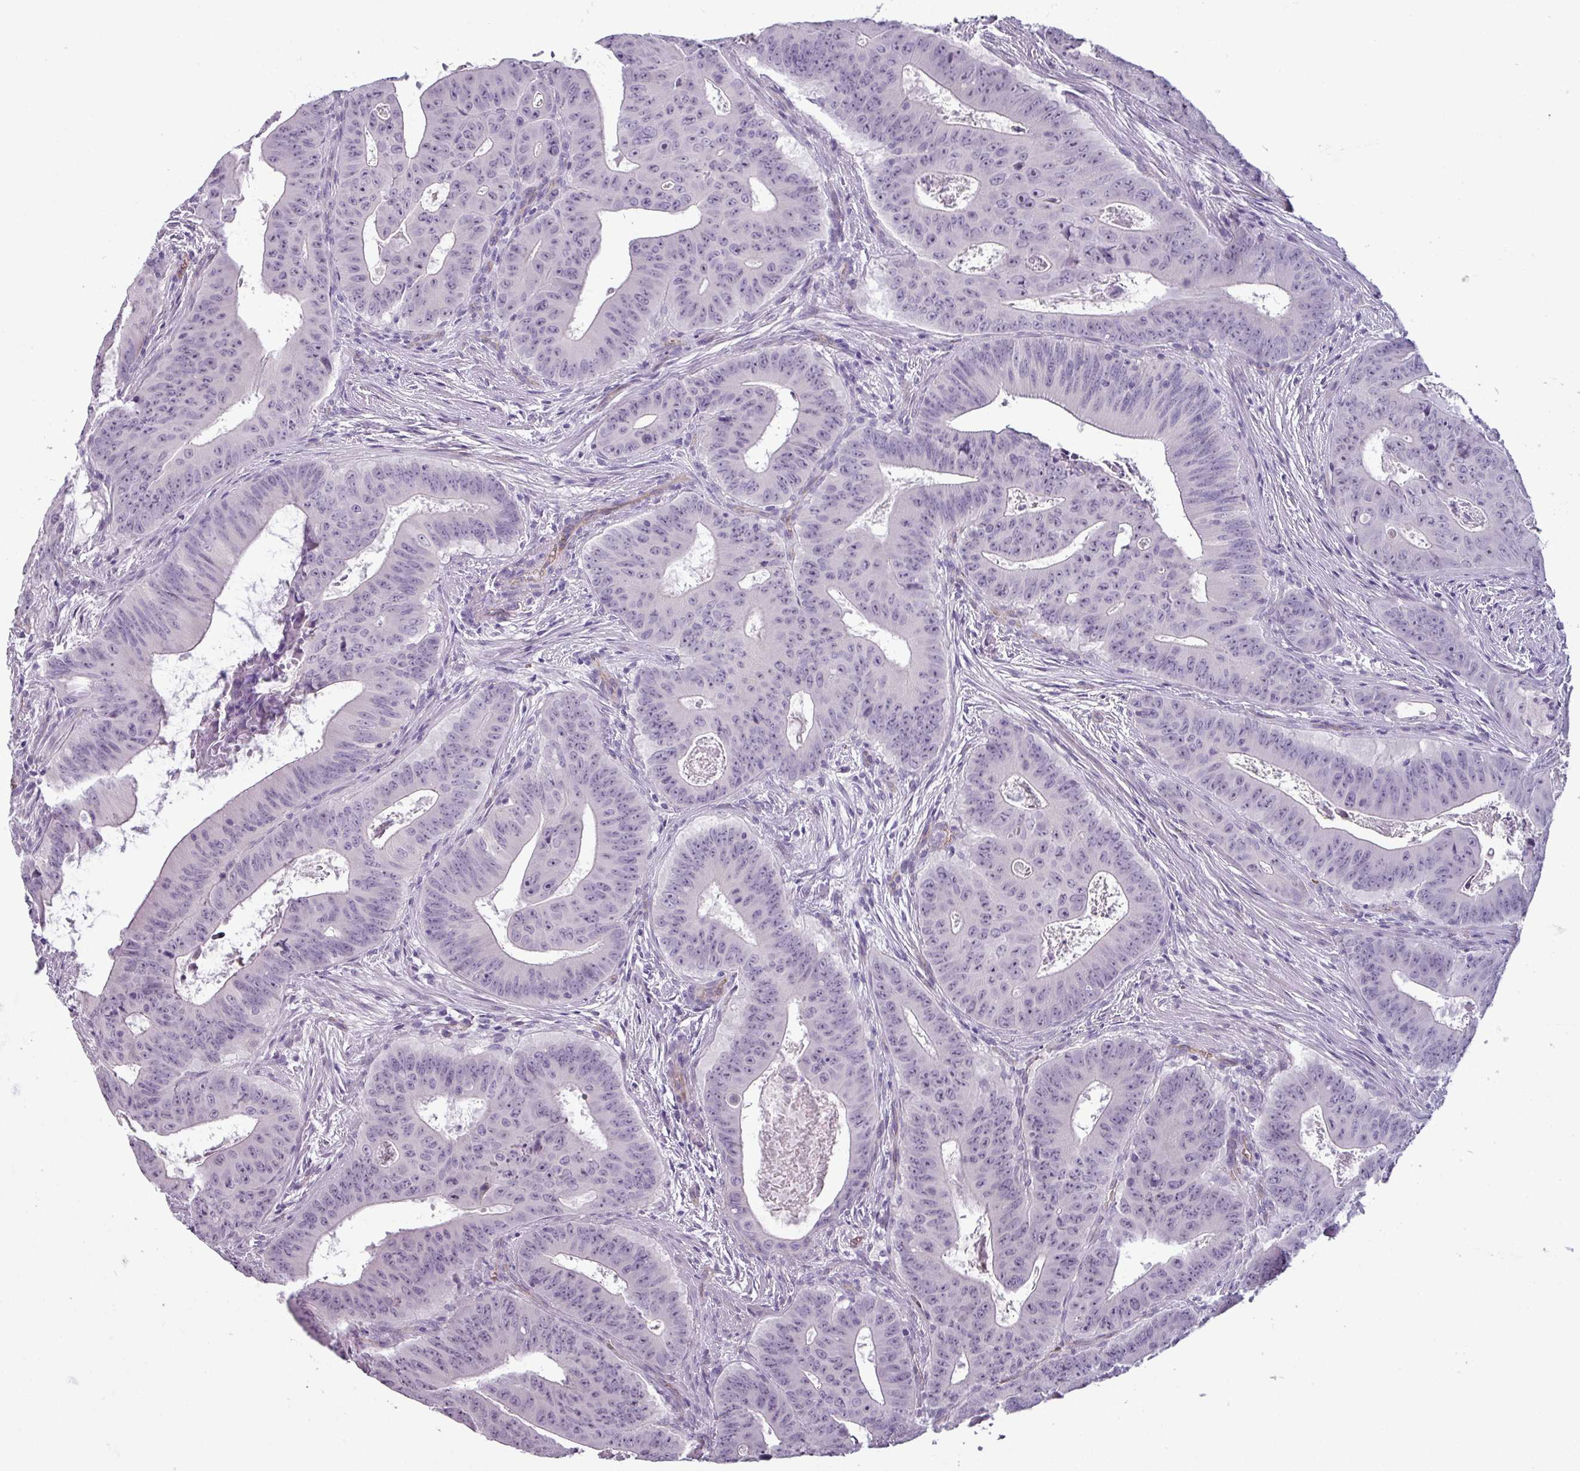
{"staining": {"intensity": "negative", "quantity": "none", "location": "none"}, "tissue": "colorectal cancer", "cell_type": "Tumor cells", "image_type": "cancer", "snomed": [{"axis": "morphology", "description": "Adenocarcinoma, NOS"}, {"axis": "topography", "description": "Rectum"}], "caption": "Immunohistochemistry micrograph of human colorectal cancer stained for a protein (brown), which displays no staining in tumor cells.", "gene": "AREL1", "patient": {"sex": "female", "age": 75}}